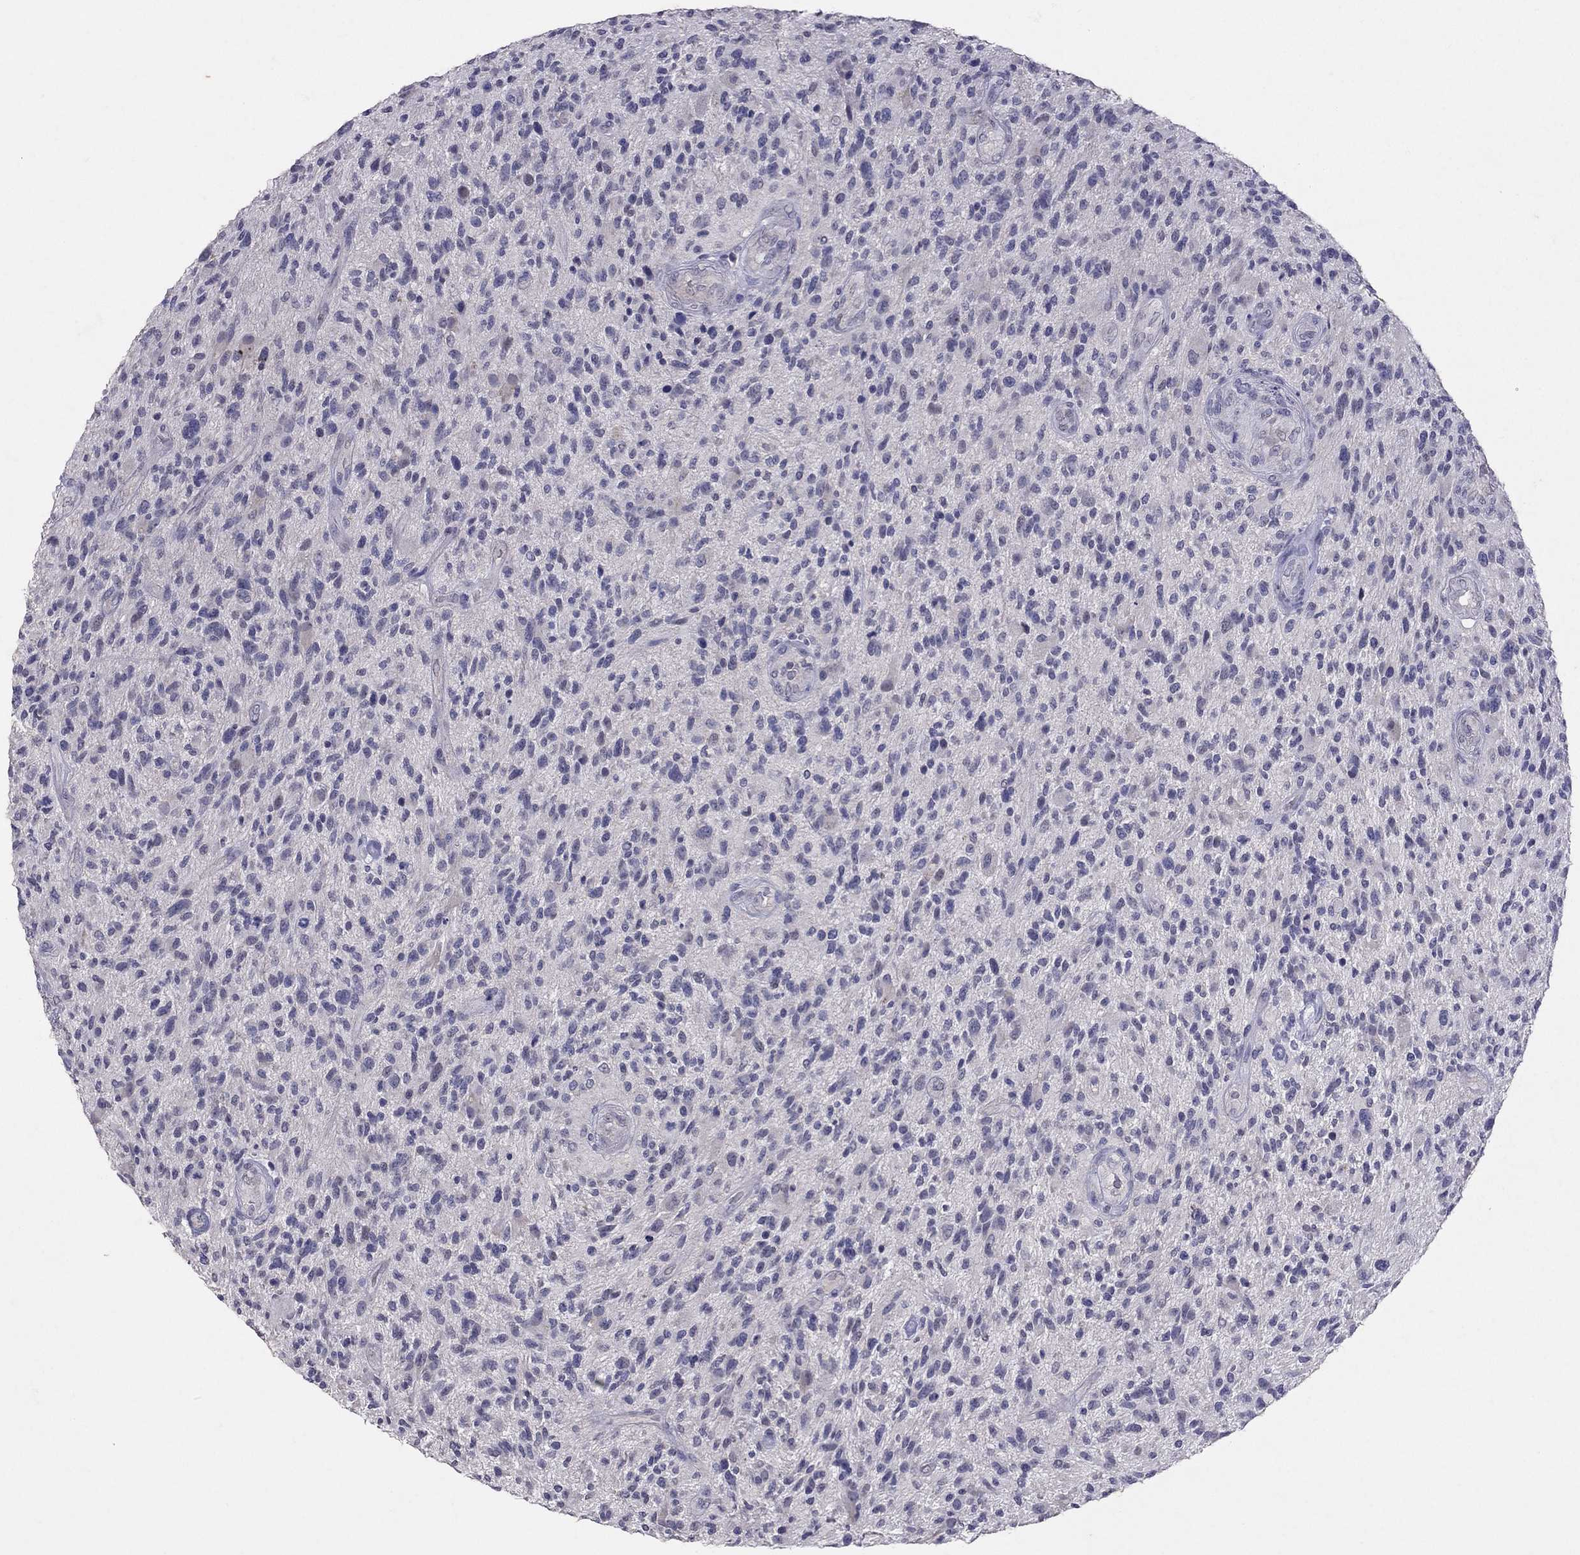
{"staining": {"intensity": "negative", "quantity": "none", "location": "none"}, "tissue": "glioma", "cell_type": "Tumor cells", "image_type": "cancer", "snomed": [{"axis": "morphology", "description": "Glioma, malignant, High grade"}, {"axis": "topography", "description": "Brain"}], "caption": "Immunohistochemical staining of human malignant glioma (high-grade) reveals no significant staining in tumor cells. (Stains: DAB (3,3'-diaminobenzidine) immunohistochemistry with hematoxylin counter stain, Microscopy: brightfield microscopy at high magnification).", "gene": "FST", "patient": {"sex": "male", "age": 47}}